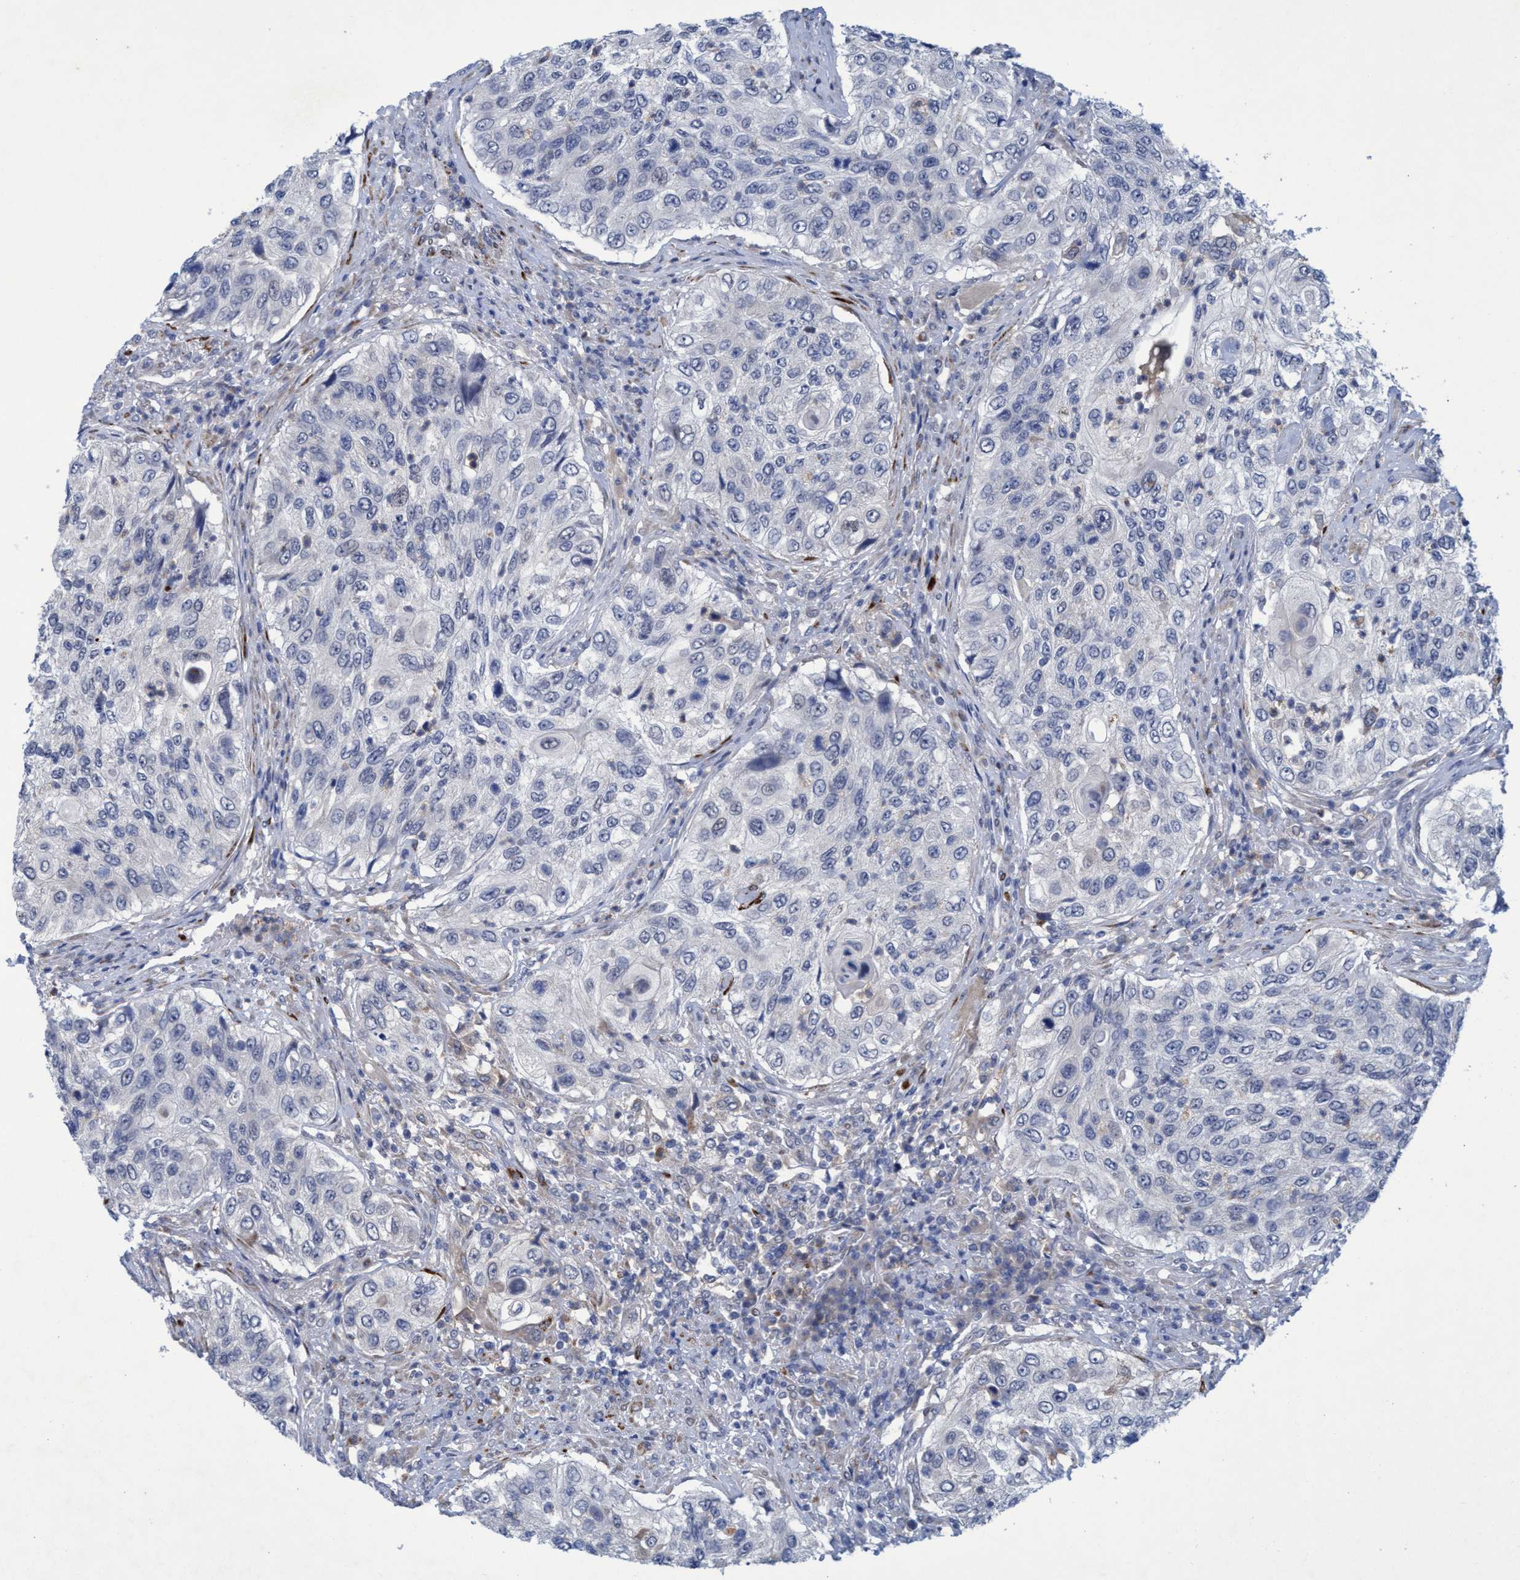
{"staining": {"intensity": "negative", "quantity": "none", "location": "none"}, "tissue": "urothelial cancer", "cell_type": "Tumor cells", "image_type": "cancer", "snomed": [{"axis": "morphology", "description": "Urothelial carcinoma, High grade"}, {"axis": "topography", "description": "Urinary bladder"}], "caption": "Immunohistochemistry (IHC) image of neoplastic tissue: human urothelial carcinoma (high-grade) stained with DAB exhibits no significant protein positivity in tumor cells.", "gene": "SLC43A2", "patient": {"sex": "female", "age": 60}}